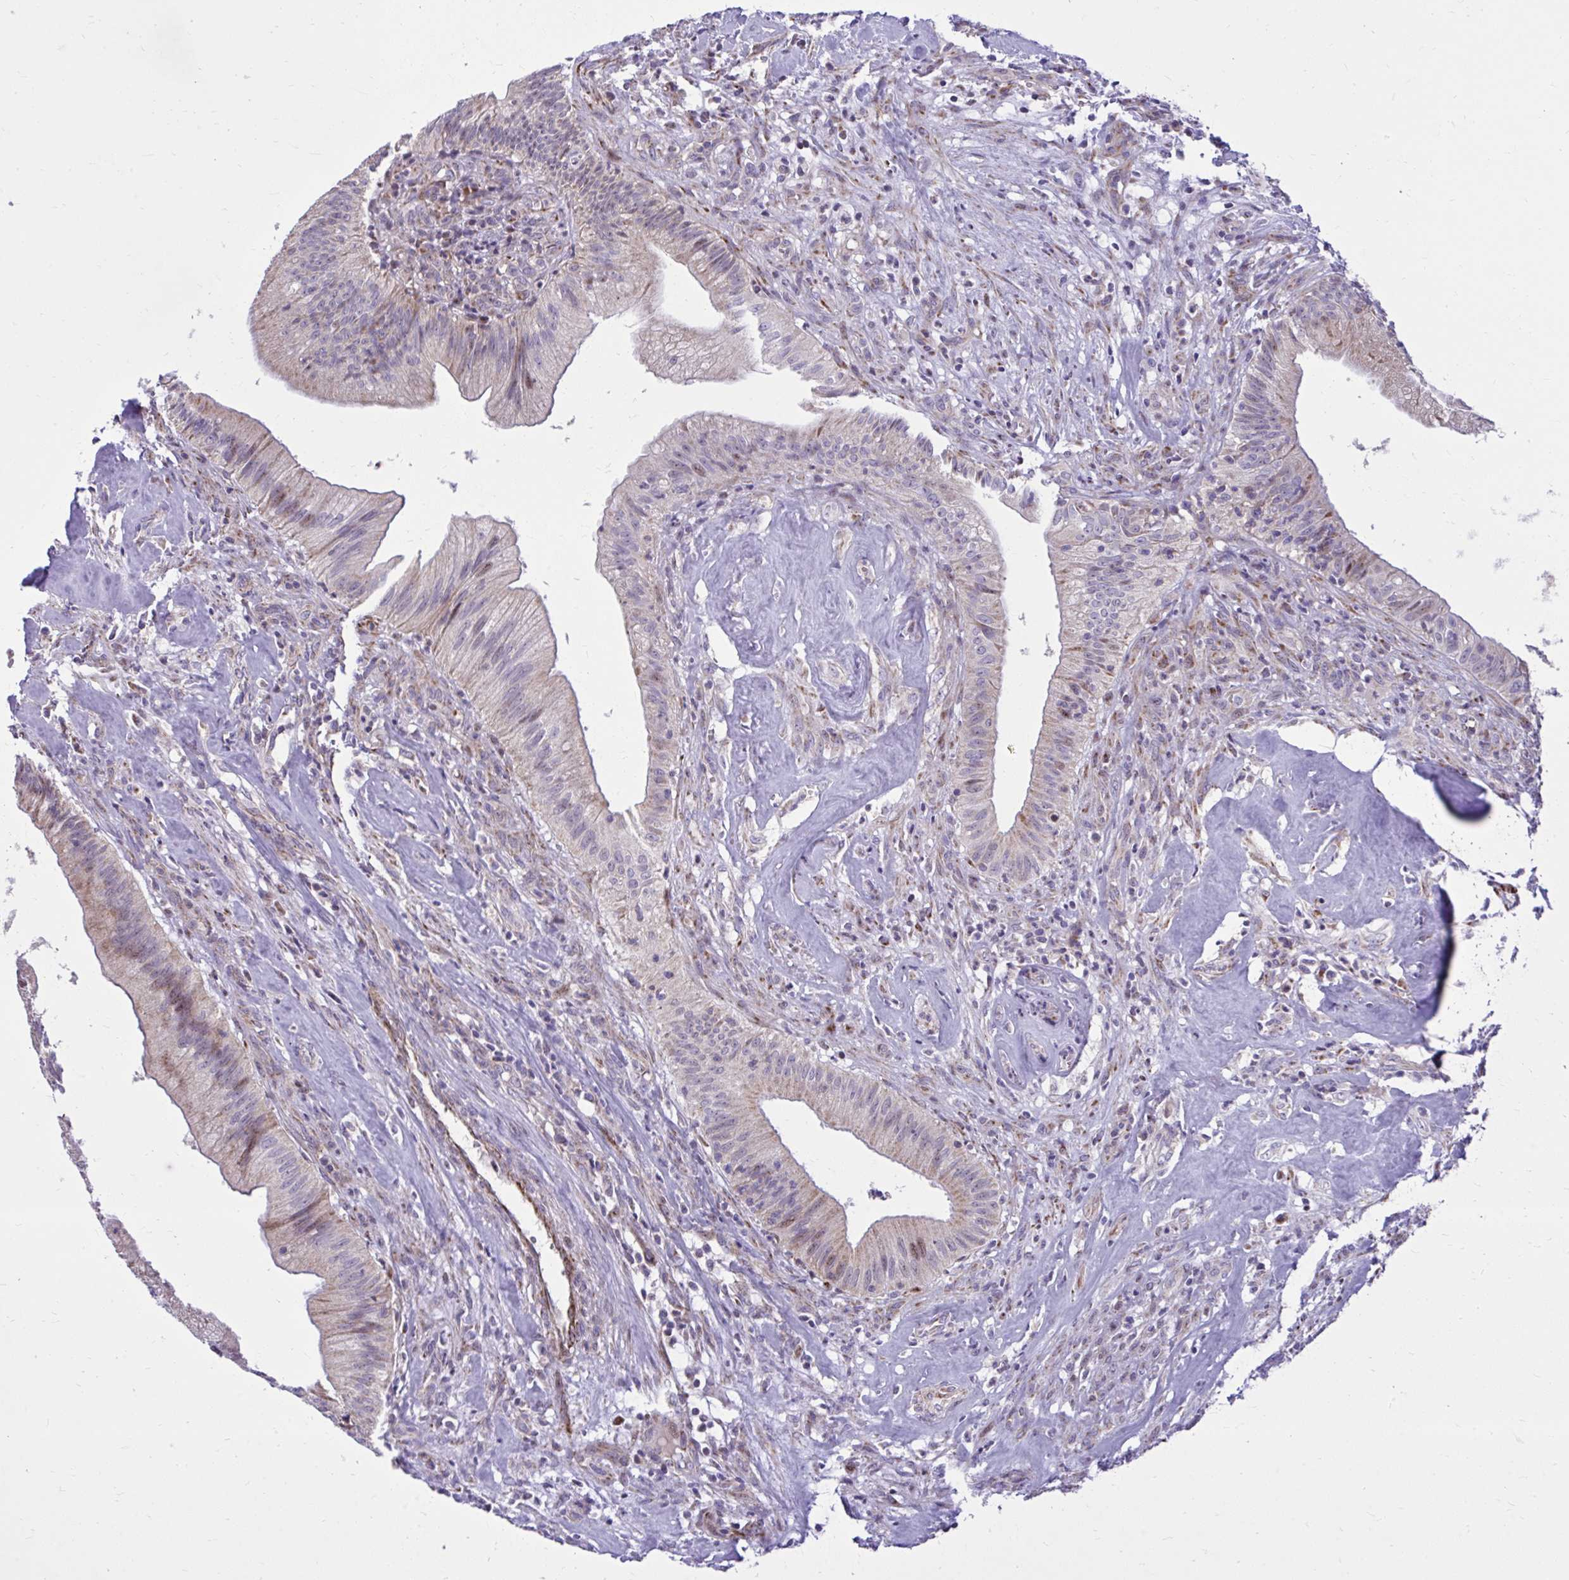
{"staining": {"intensity": "moderate", "quantity": "<25%", "location": "cytoplasmic/membranous"}, "tissue": "head and neck cancer", "cell_type": "Tumor cells", "image_type": "cancer", "snomed": [{"axis": "morphology", "description": "Adenocarcinoma, NOS"}, {"axis": "topography", "description": "Head-Neck"}], "caption": "Protein expression analysis of adenocarcinoma (head and neck) demonstrates moderate cytoplasmic/membranous positivity in about <25% of tumor cells. (IHC, brightfield microscopy, high magnification).", "gene": "GPRIN3", "patient": {"sex": "male", "age": 44}}